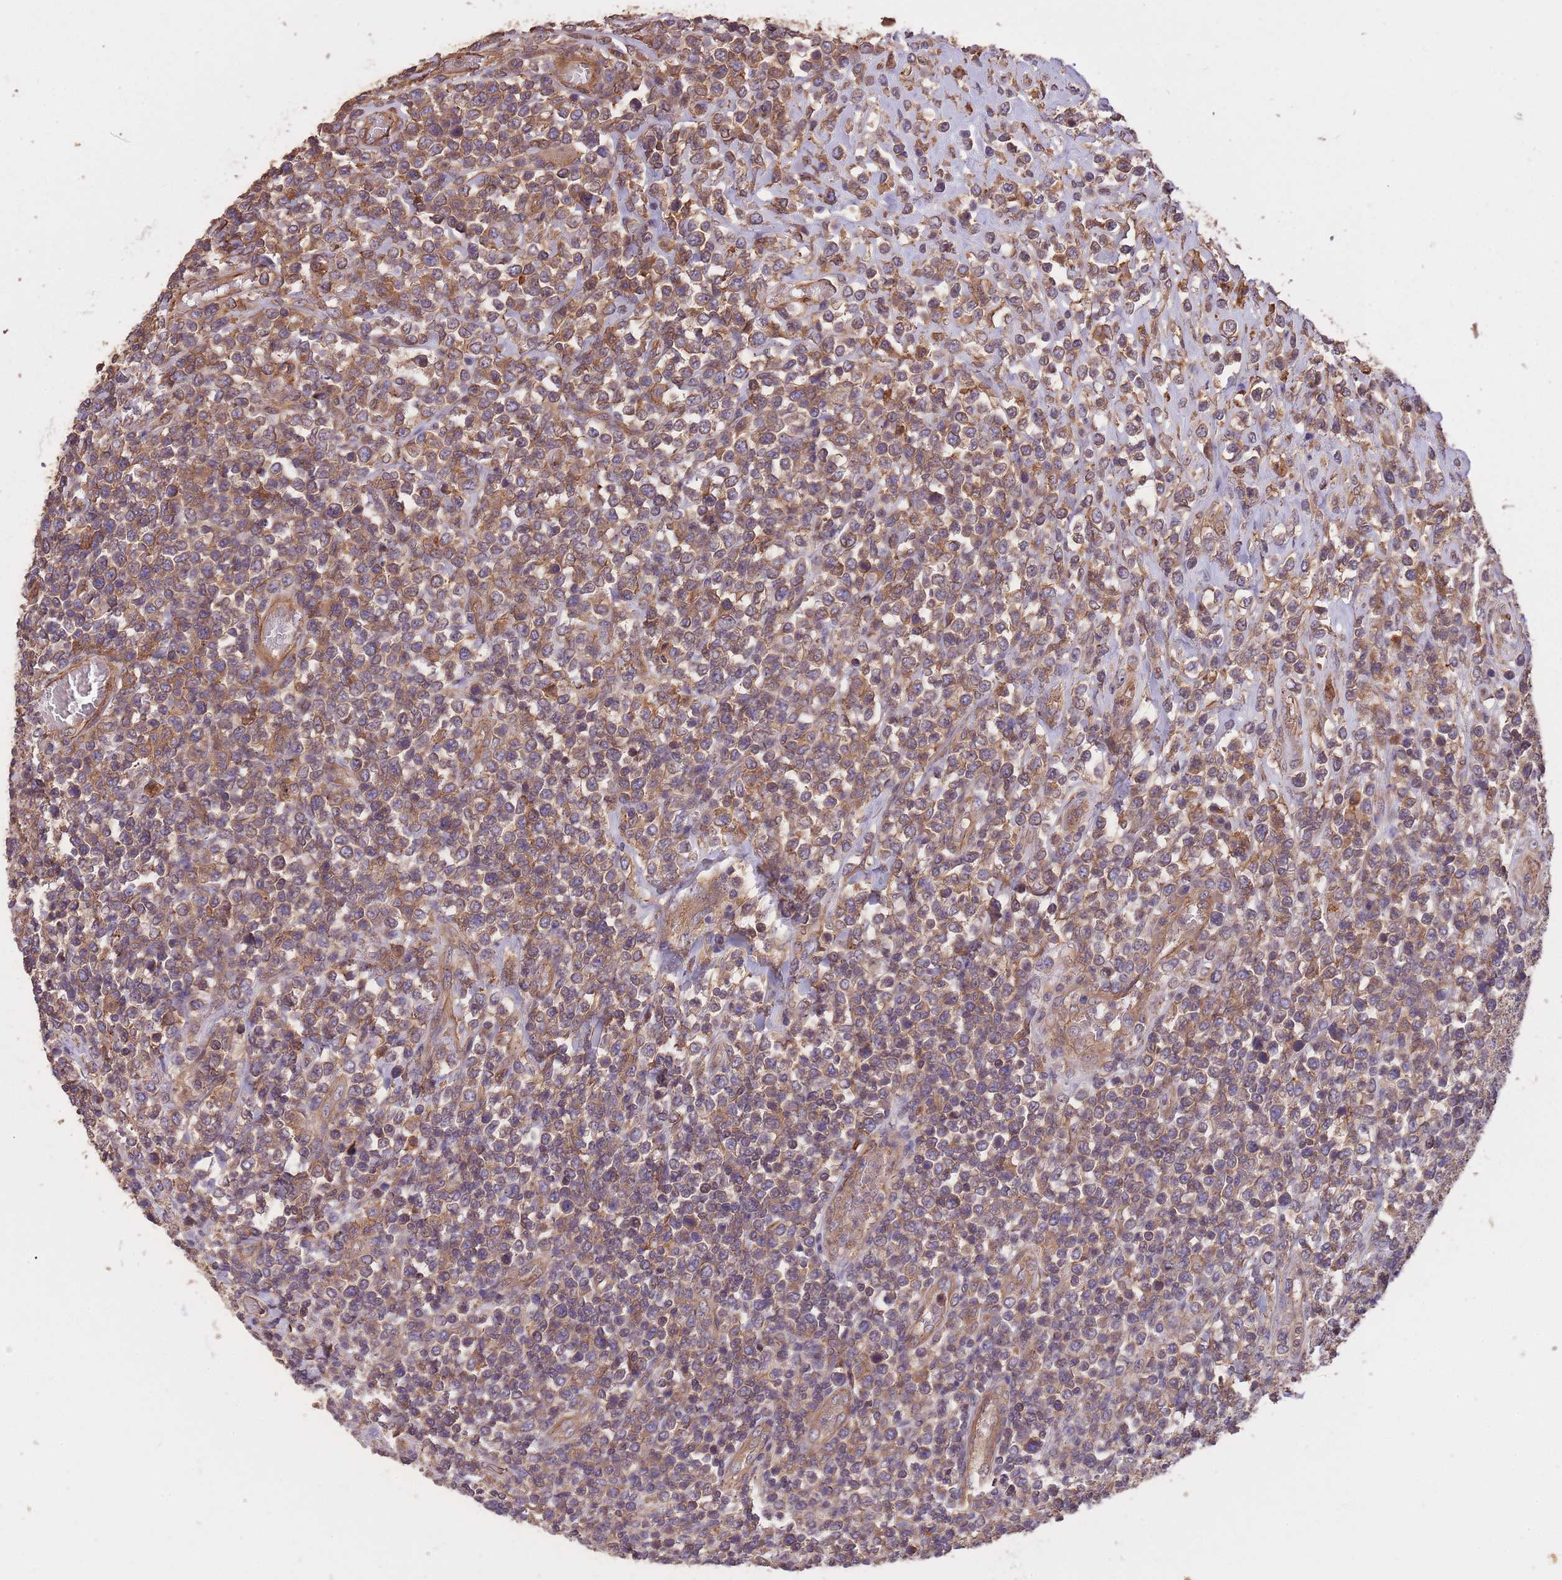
{"staining": {"intensity": "moderate", "quantity": ">75%", "location": "cytoplasmic/membranous"}, "tissue": "lymphoma", "cell_type": "Tumor cells", "image_type": "cancer", "snomed": [{"axis": "morphology", "description": "Malignant lymphoma, non-Hodgkin's type, High grade"}, {"axis": "topography", "description": "Soft tissue"}], "caption": "Malignant lymphoma, non-Hodgkin's type (high-grade) stained for a protein demonstrates moderate cytoplasmic/membranous positivity in tumor cells. The staining is performed using DAB brown chromogen to label protein expression. The nuclei are counter-stained blue using hematoxylin.", "gene": "ARMH3", "patient": {"sex": "female", "age": 56}}